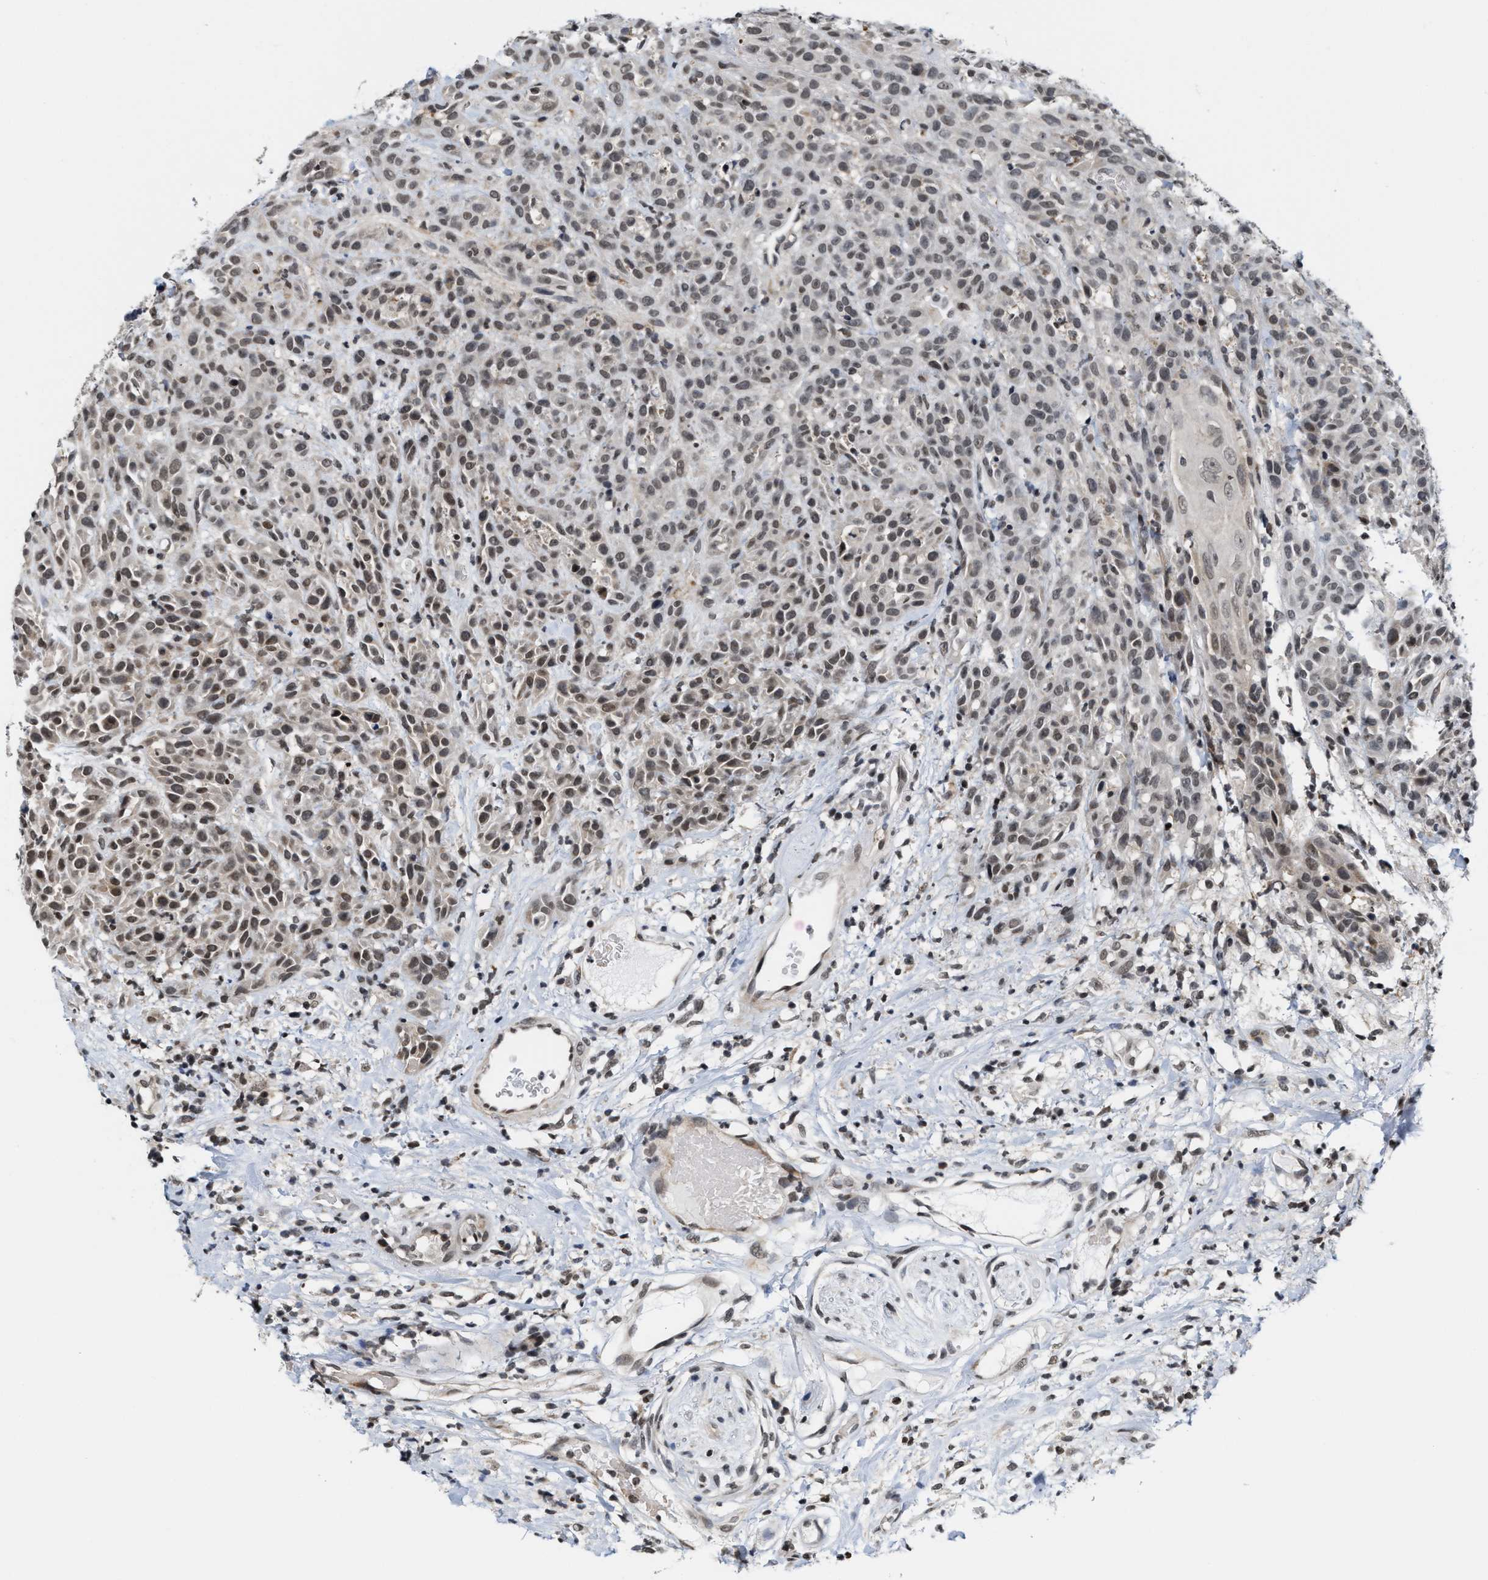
{"staining": {"intensity": "moderate", "quantity": ">75%", "location": "nuclear"}, "tissue": "head and neck cancer", "cell_type": "Tumor cells", "image_type": "cancer", "snomed": [{"axis": "morphology", "description": "Normal tissue, NOS"}, {"axis": "morphology", "description": "Squamous cell carcinoma, NOS"}, {"axis": "topography", "description": "Cartilage tissue"}, {"axis": "topography", "description": "Head-Neck"}], "caption": "Approximately >75% of tumor cells in head and neck cancer exhibit moderate nuclear protein staining as visualized by brown immunohistochemical staining.", "gene": "ANKRD6", "patient": {"sex": "male", "age": 62}}